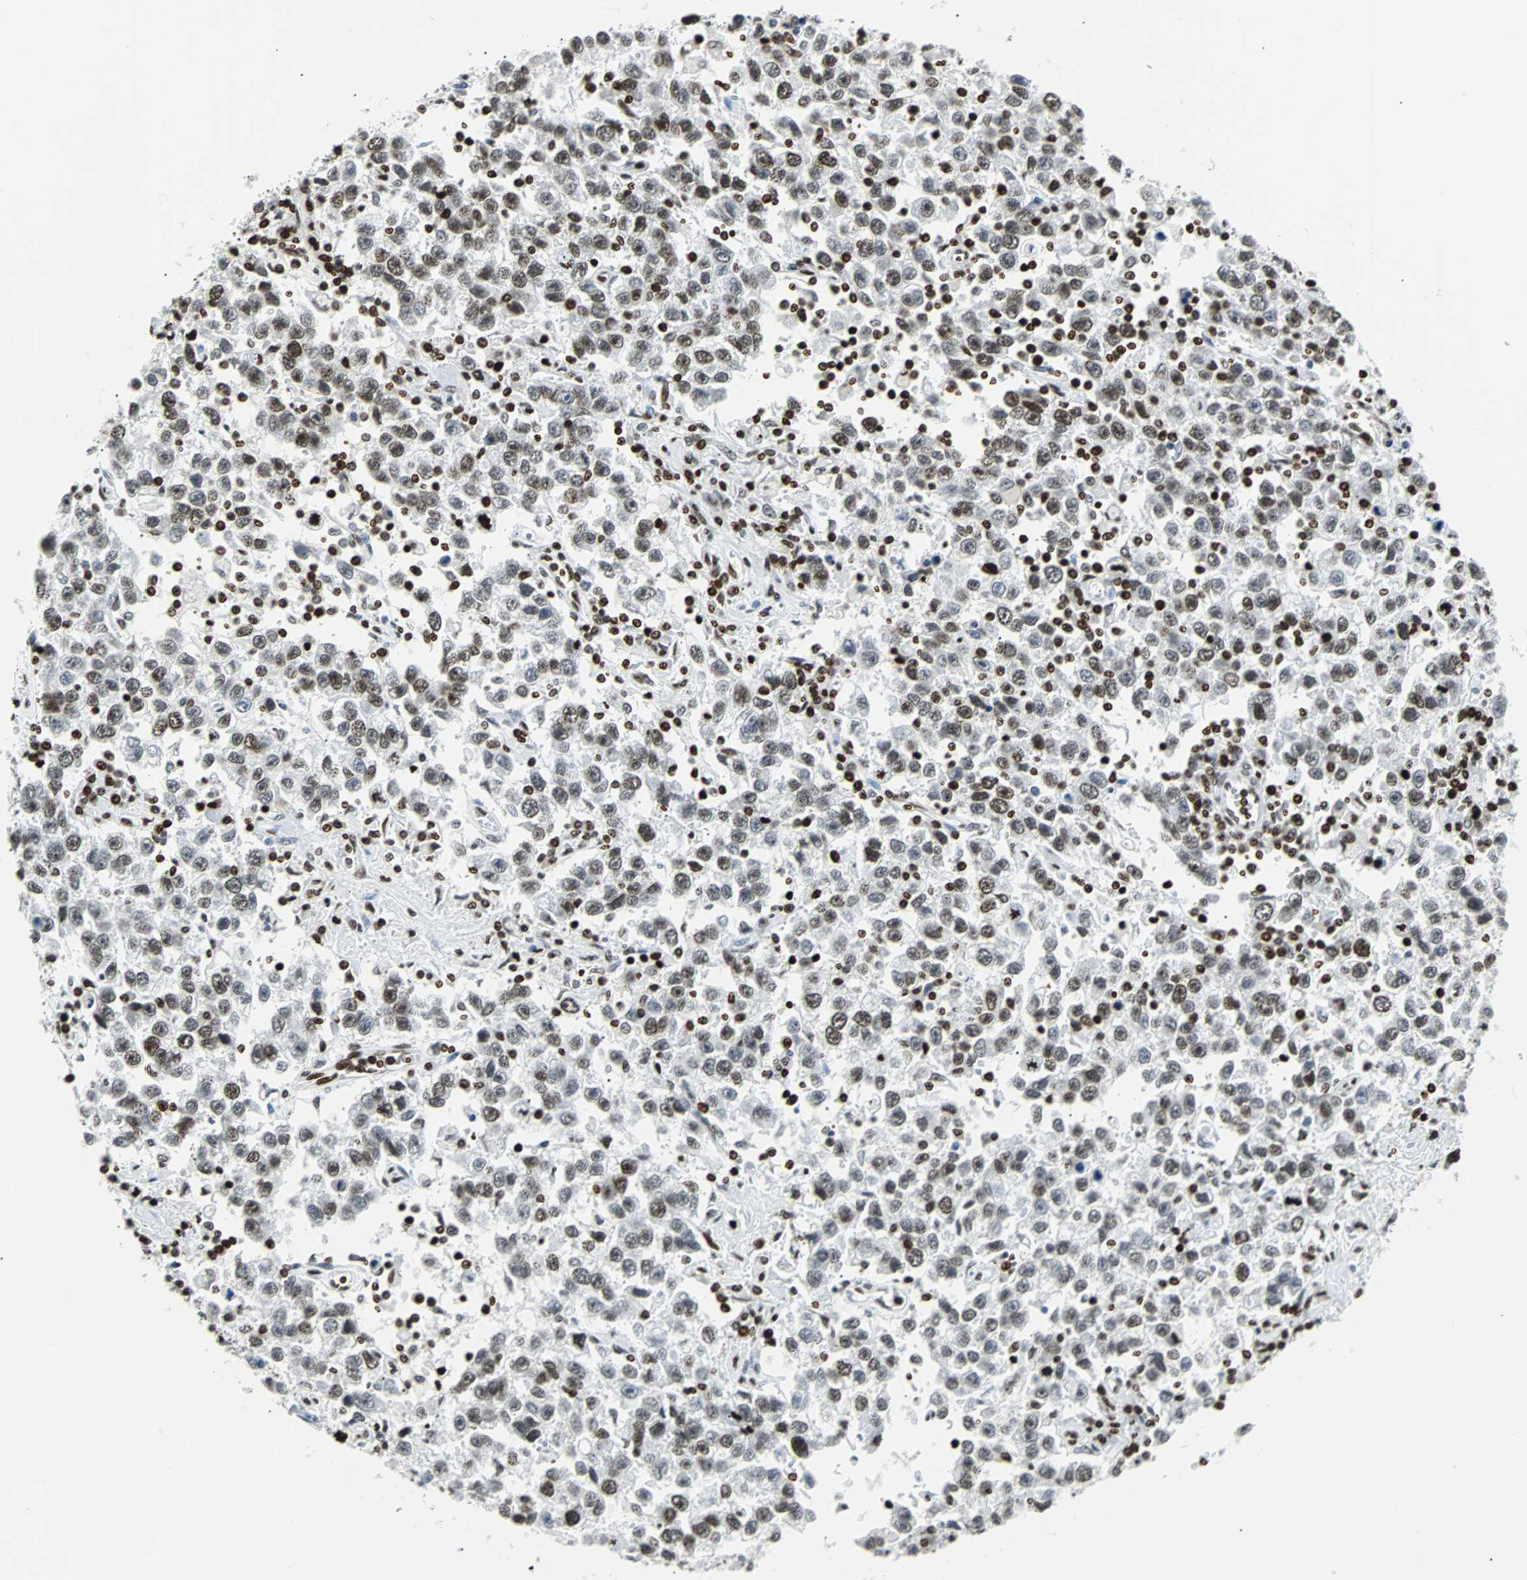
{"staining": {"intensity": "moderate", "quantity": "25%-75%", "location": "nuclear"}, "tissue": "testis cancer", "cell_type": "Tumor cells", "image_type": "cancer", "snomed": [{"axis": "morphology", "description": "Seminoma, NOS"}, {"axis": "topography", "description": "Testis"}], "caption": "Immunohistochemistry photomicrograph of testis cancer stained for a protein (brown), which shows medium levels of moderate nuclear positivity in approximately 25%-75% of tumor cells.", "gene": "ZNF131", "patient": {"sex": "male", "age": 41}}